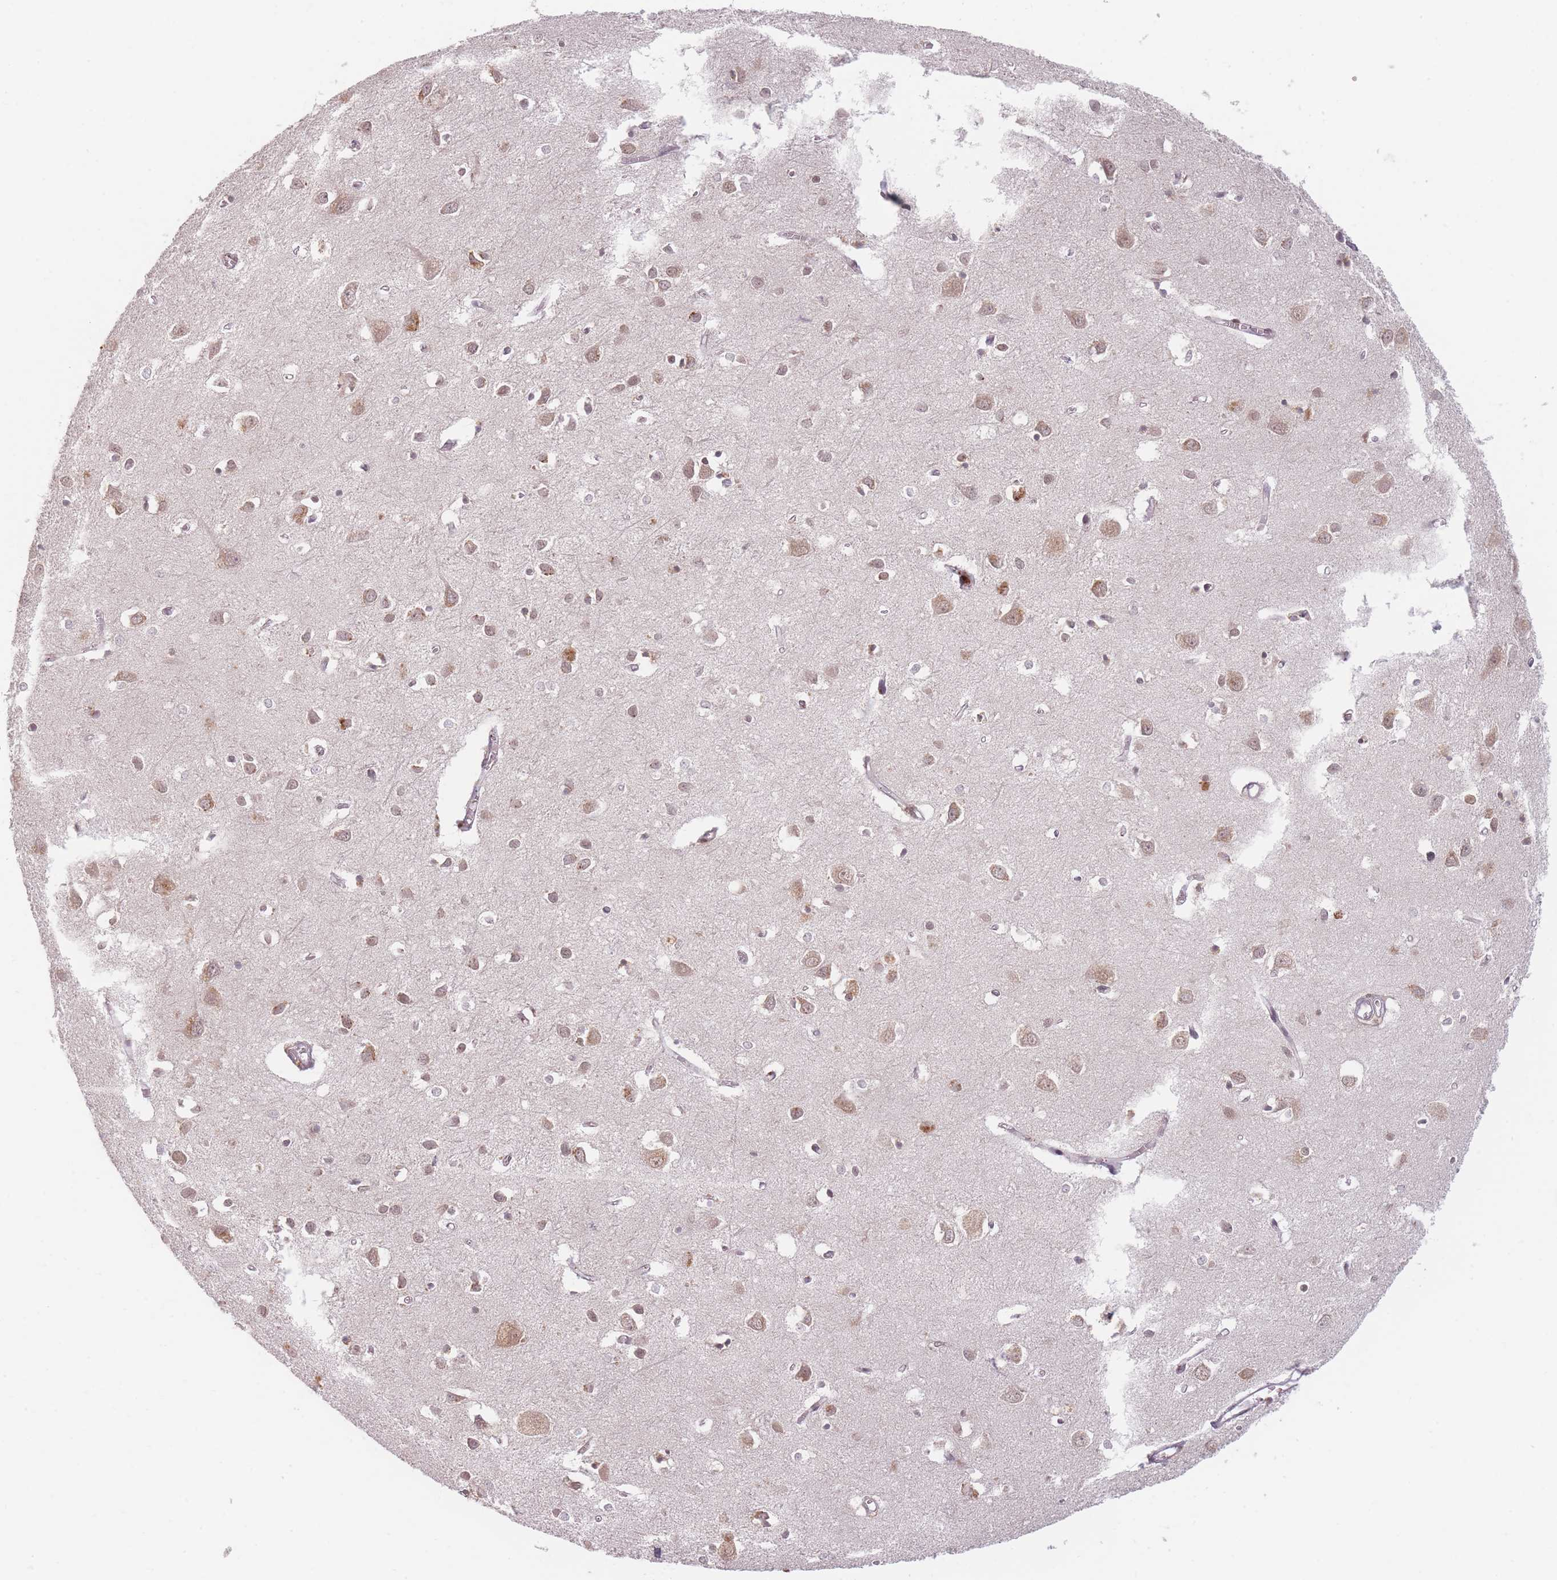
{"staining": {"intensity": "weak", "quantity": "<25%", "location": "nuclear"}, "tissue": "cerebral cortex", "cell_type": "Endothelial cells", "image_type": "normal", "snomed": [{"axis": "morphology", "description": "Normal tissue, NOS"}, {"axis": "topography", "description": "Cerebral cortex"}], "caption": "IHC histopathology image of unremarkable cerebral cortex stained for a protein (brown), which demonstrates no staining in endothelial cells. (Stains: DAB immunohistochemistry with hematoxylin counter stain, Microscopy: brightfield microscopy at high magnification).", "gene": "SPATA45", "patient": {"sex": "female", "age": 64}}